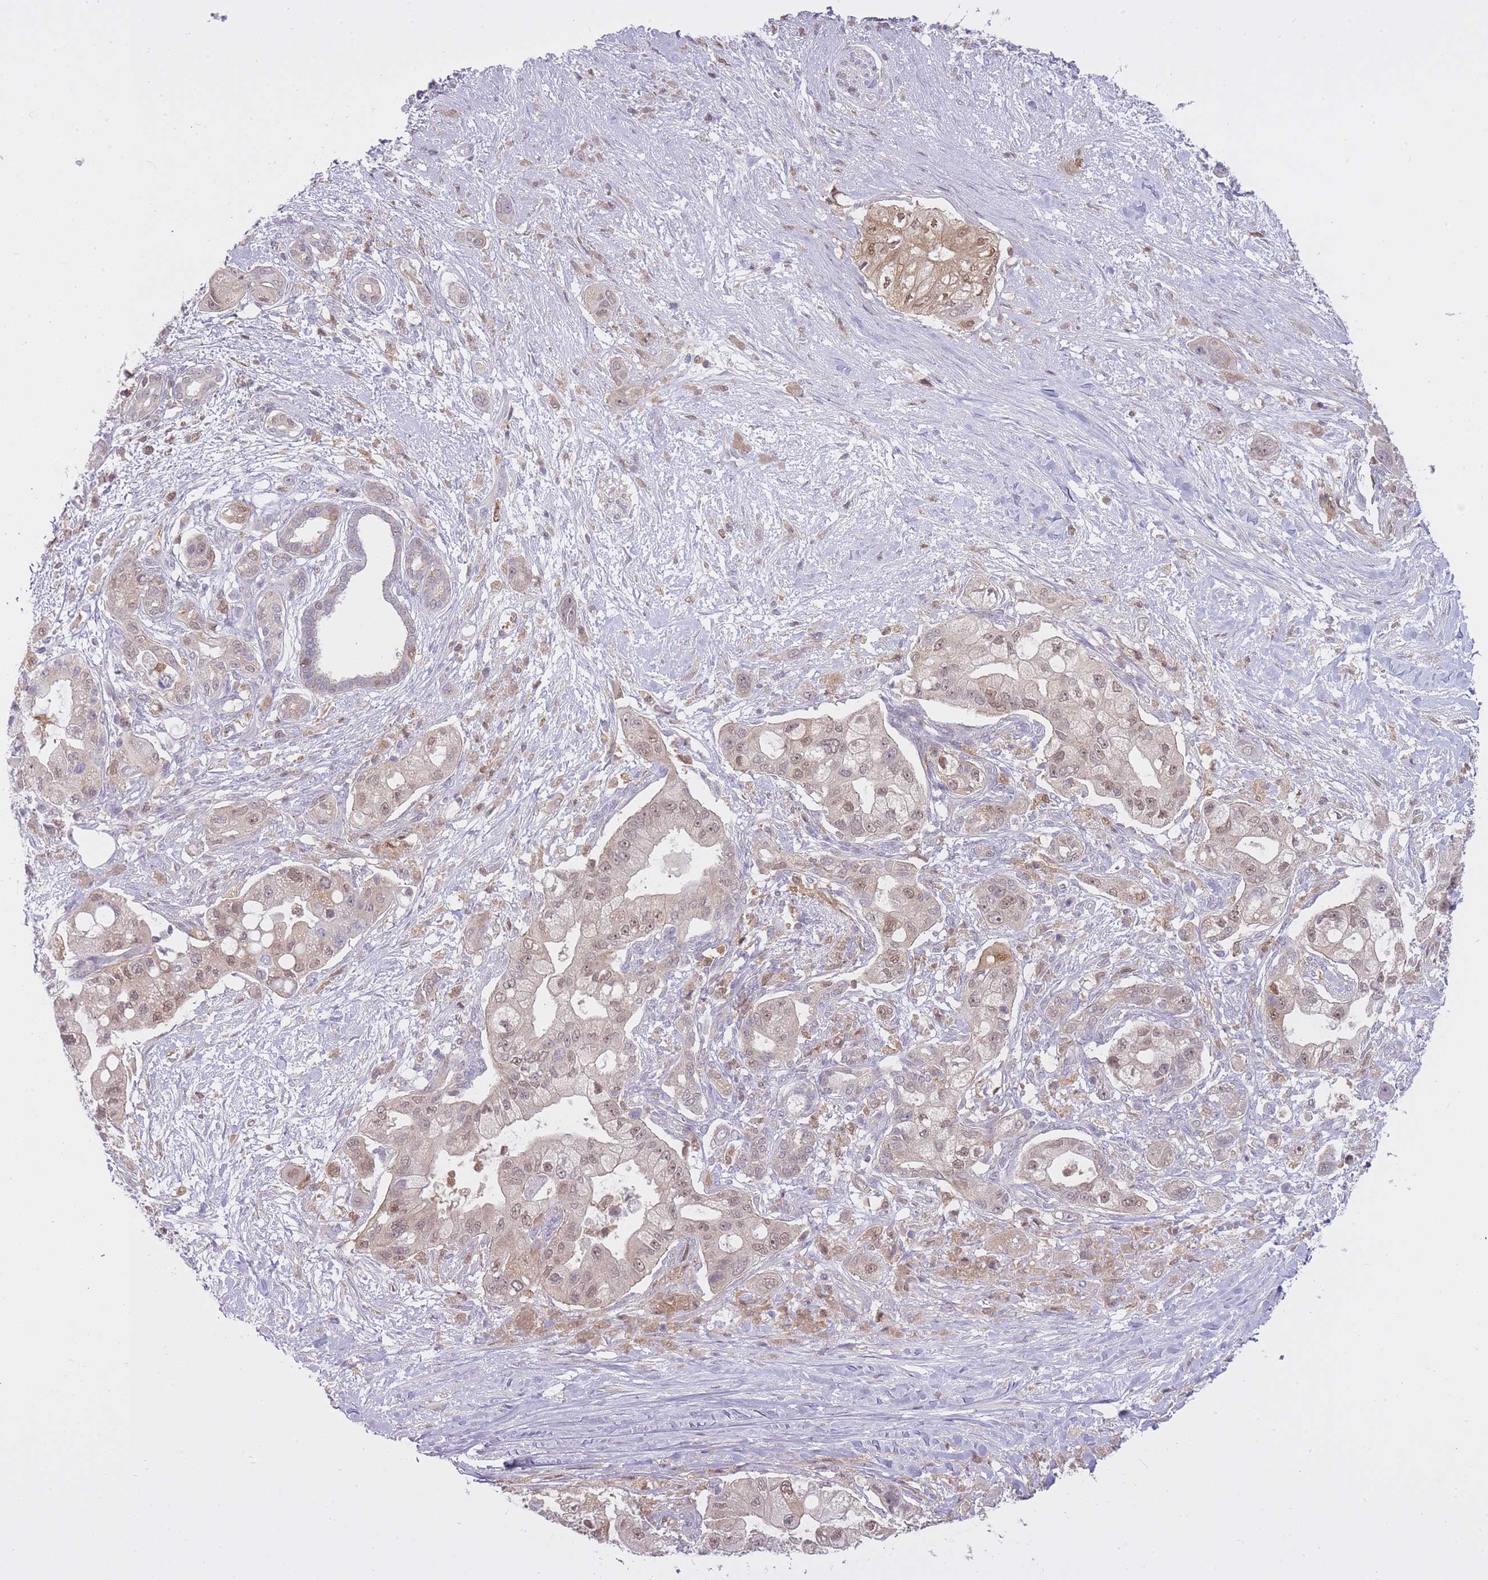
{"staining": {"intensity": "moderate", "quantity": ">75%", "location": "cytoplasmic/membranous,nuclear"}, "tissue": "pancreatic cancer", "cell_type": "Tumor cells", "image_type": "cancer", "snomed": [{"axis": "morphology", "description": "Adenocarcinoma, NOS"}, {"axis": "topography", "description": "Pancreas"}], "caption": "Pancreatic cancer (adenocarcinoma) stained for a protein (brown) displays moderate cytoplasmic/membranous and nuclear positive staining in approximately >75% of tumor cells.", "gene": "CXorf38", "patient": {"sex": "male", "age": 57}}